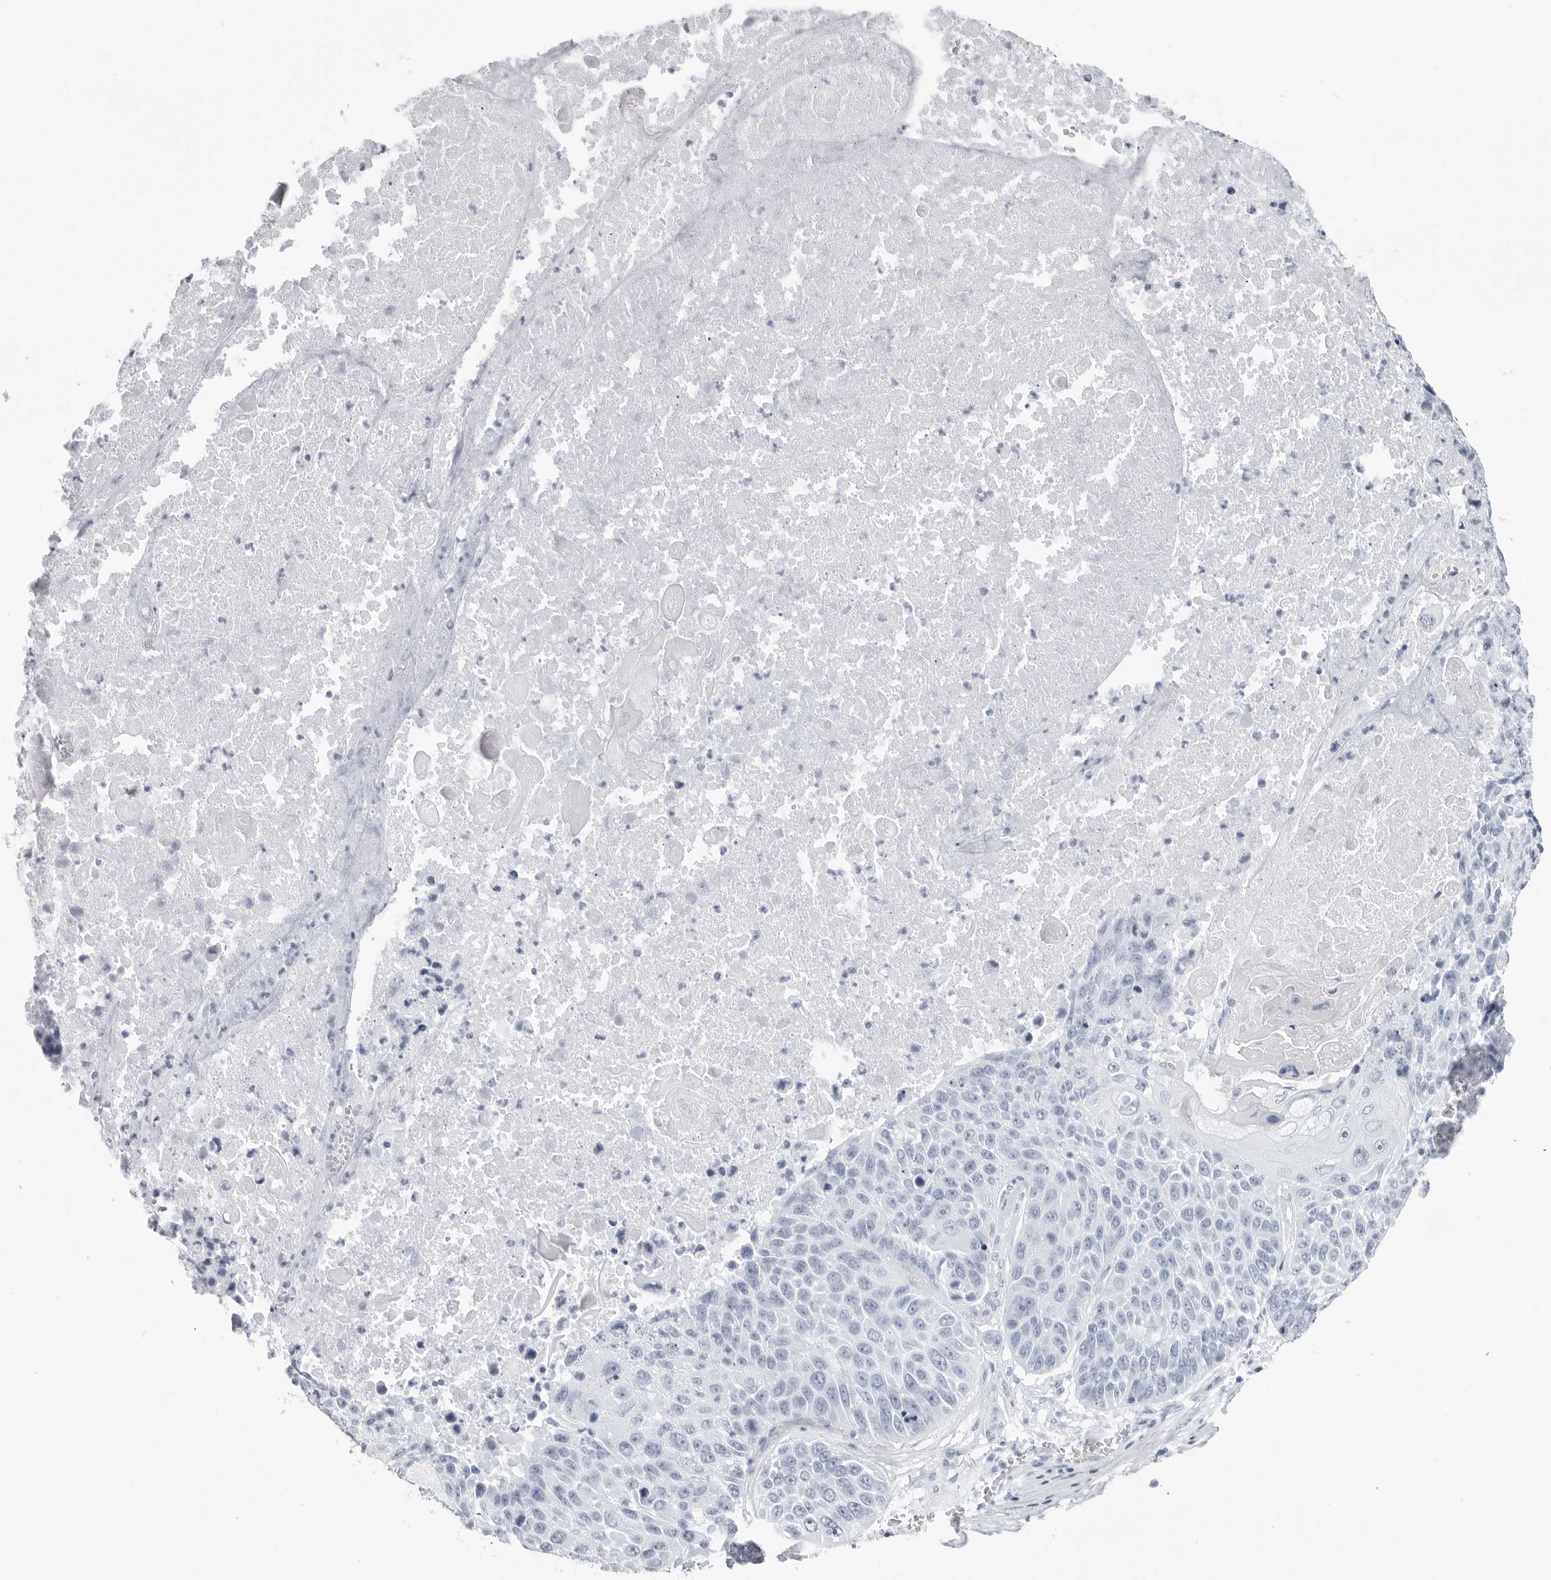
{"staining": {"intensity": "negative", "quantity": "none", "location": "none"}, "tissue": "lung cancer", "cell_type": "Tumor cells", "image_type": "cancer", "snomed": [{"axis": "morphology", "description": "Squamous cell carcinoma, NOS"}, {"axis": "topography", "description": "Lung"}], "caption": "Immunohistochemical staining of lung cancer (squamous cell carcinoma) exhibits no significant expression in tumor cells.", "gene": "CST2", "patient": {"sex": "male", "age": 61}}